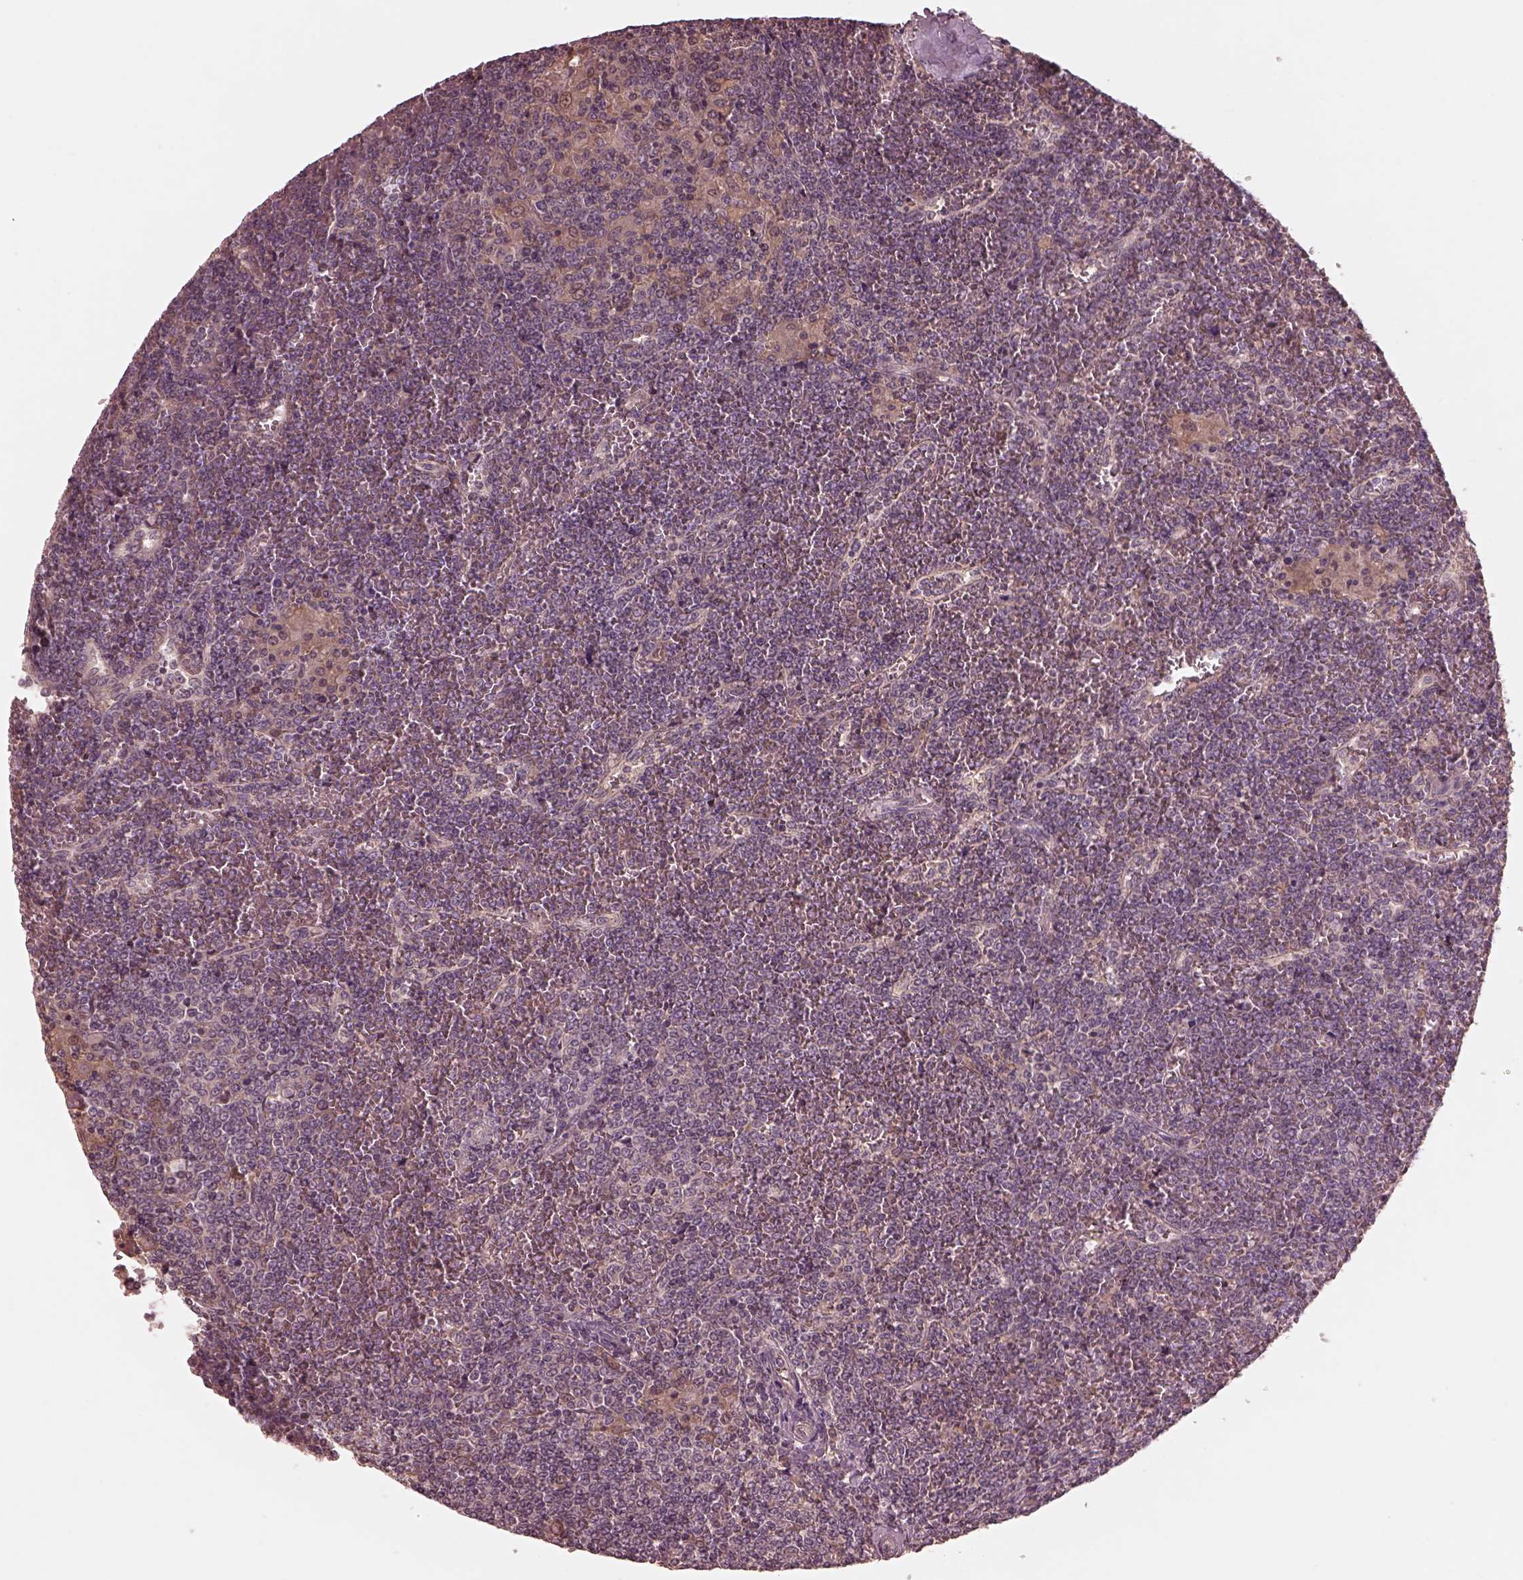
{"staining": {"intensity": "negative", "quantity": "none", "location": "none"}, "tissue": "lymphoma", "cell_type": "Tumor cells", "image_type": "cancer", "snomed": [{"axis": "morphology", "description": "Malignant lymphoma, non-Hodgkin's type, Low grade"}, {"axis": "topography", "description": "Spleen"}], "caption": "Micrograph shows no protein staining in tumor cells of lymphoma tissue.", "gene": "TF", "patient": {"sex": "female", "age": 19}}